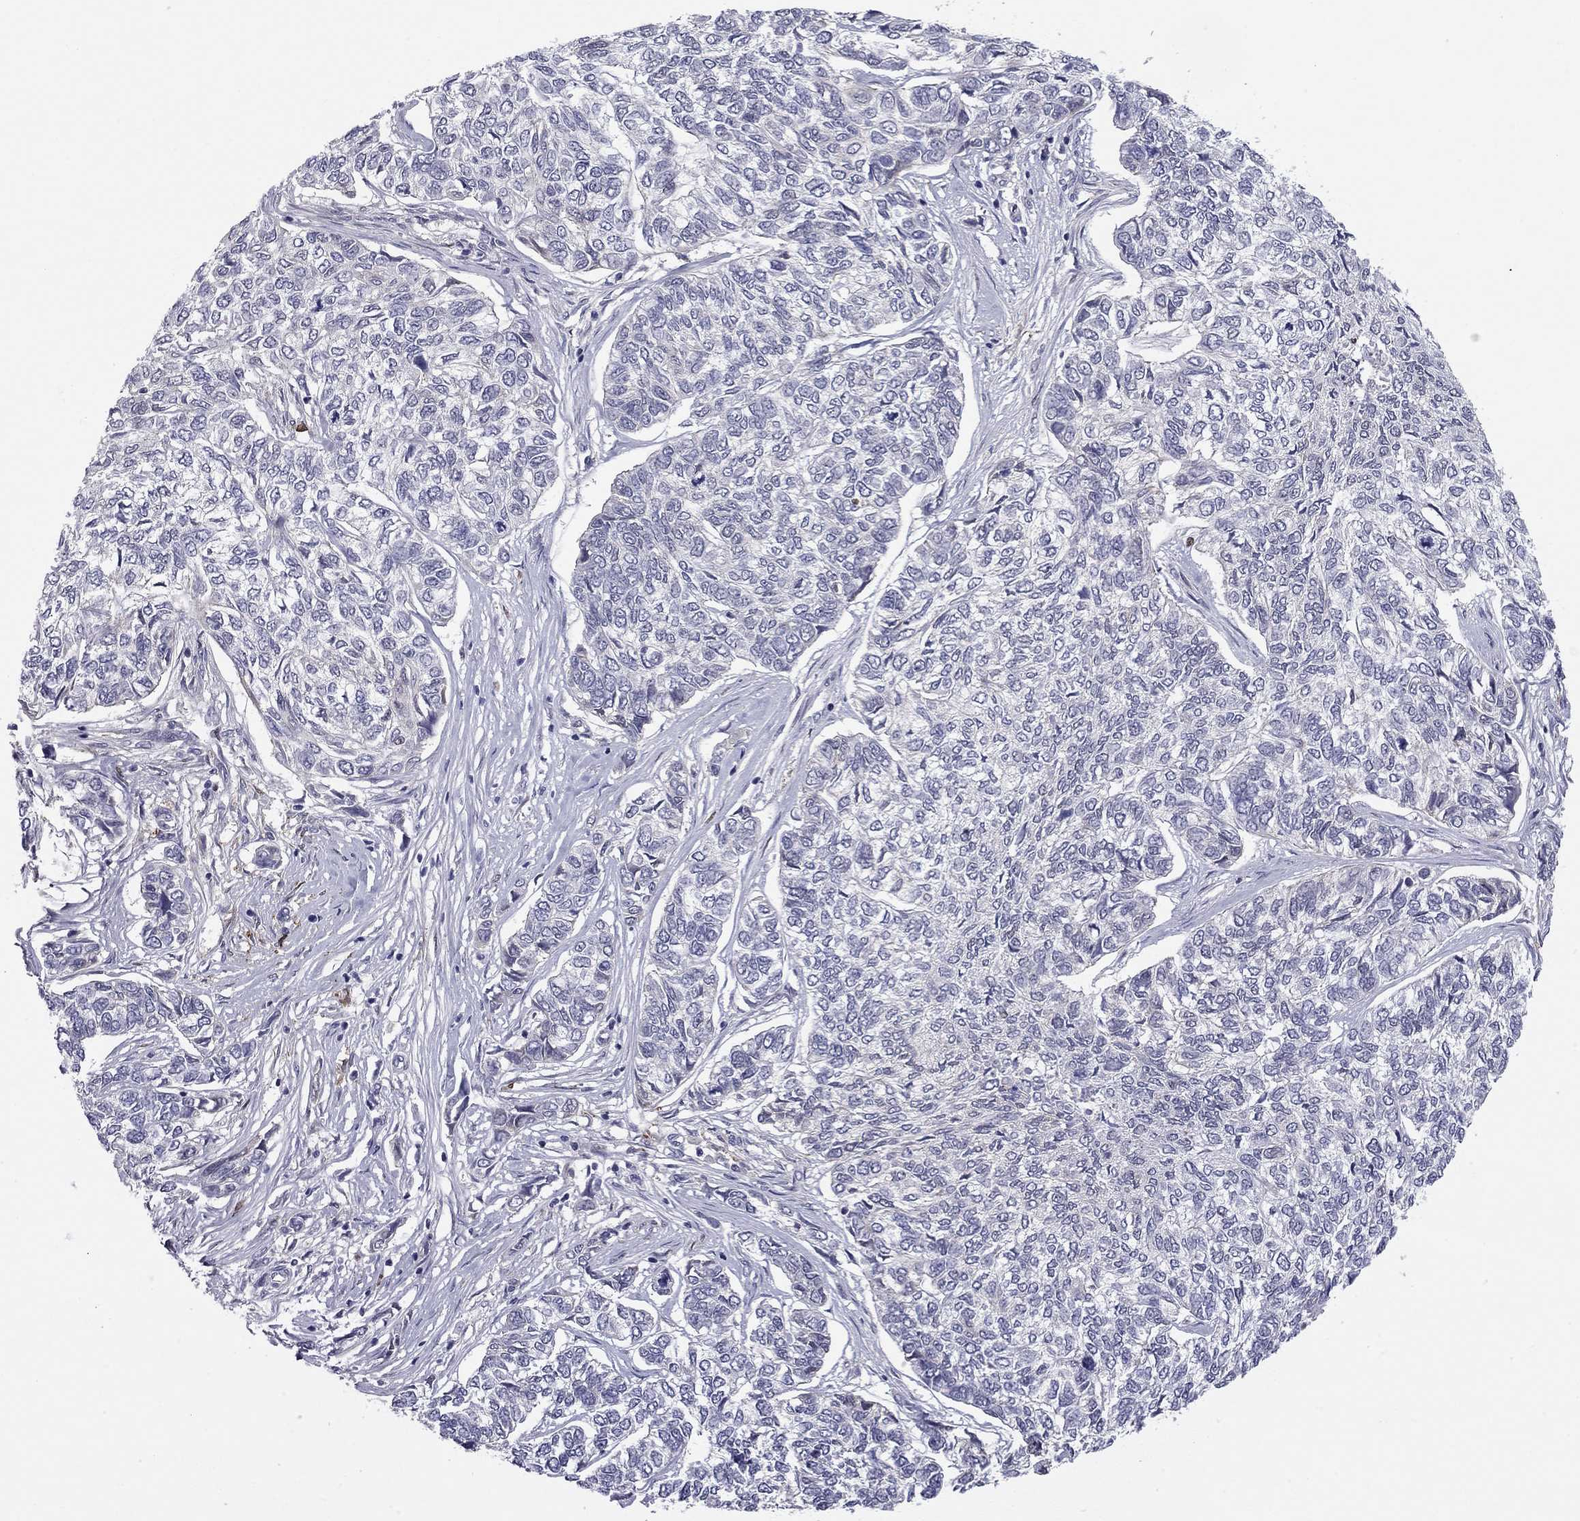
{"staining": {"intensity": "negative", "quantity": "none", "location": "none"}, "tissue": "skin cancer", "cell_type": "Tumor cells", "image_type": "cancer", "snomed": [{"axis": "morphology", "description": "Basal cell carcinoma"}, {"axis": "topography", "description": "Skin"}], "caption": "Image shows no significant protein positivity in tumor cells of skin cancer.", "gene": "PCGF3", "patient": {"sex": "female", "age": 65}}